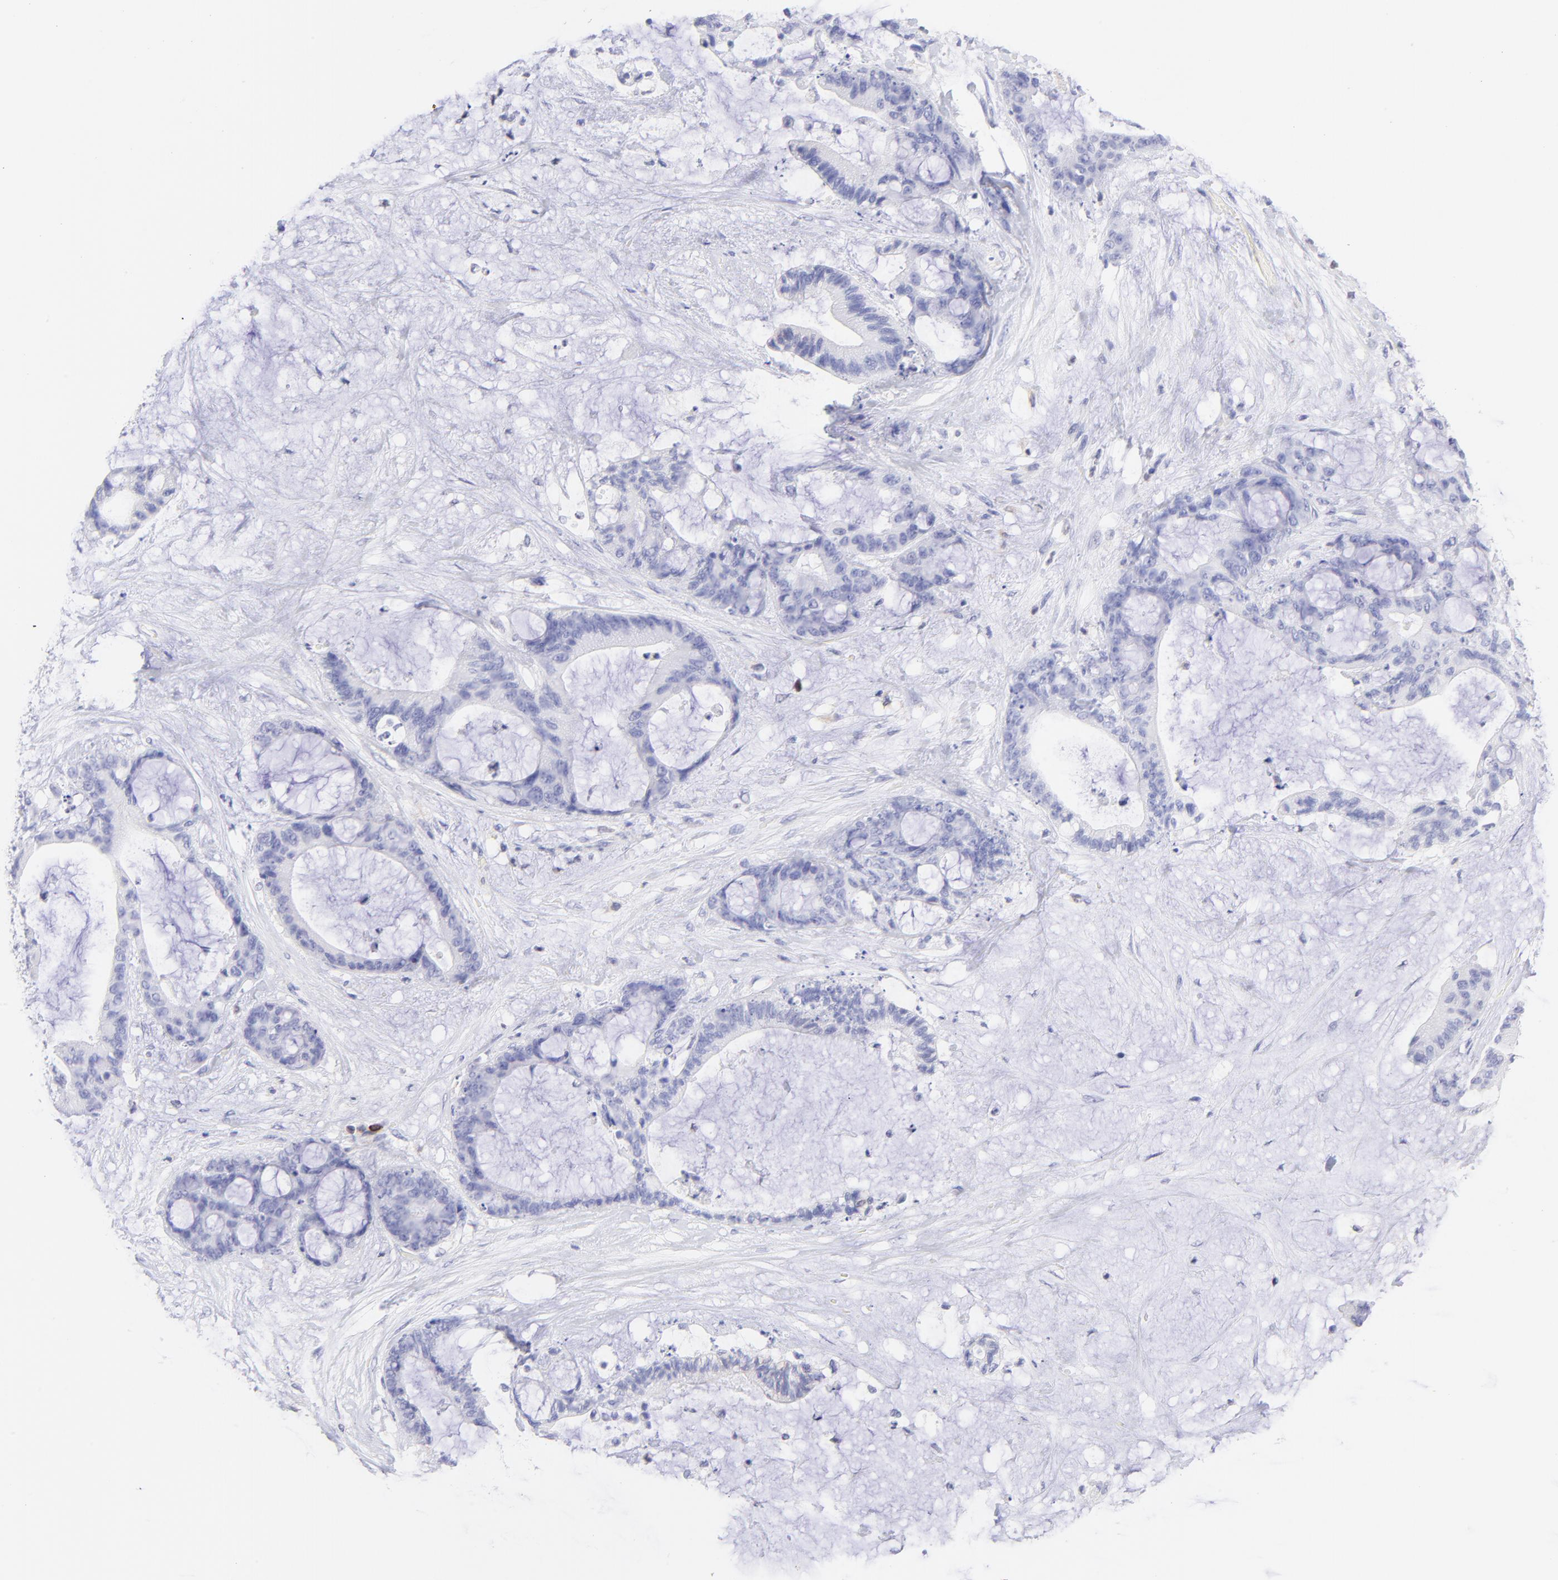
{"staining": {"intensity": "negative", "quantity": "none", "location": "none"}, "tissue": "liver cancer", "cell_type": "Tumor cells", "image_type": "cancer", "snomed": [{"axis": "morphology", "description": "Cholangiocarcinoma"}, {"axis": "topography", "description": "Liver"}], "caption": "This is an IHC histopathology image of human liver cancer. There is no positivity in tumor cells.", "gene": "IRAG2", "patient": {"sex": "female", "age": 73}}